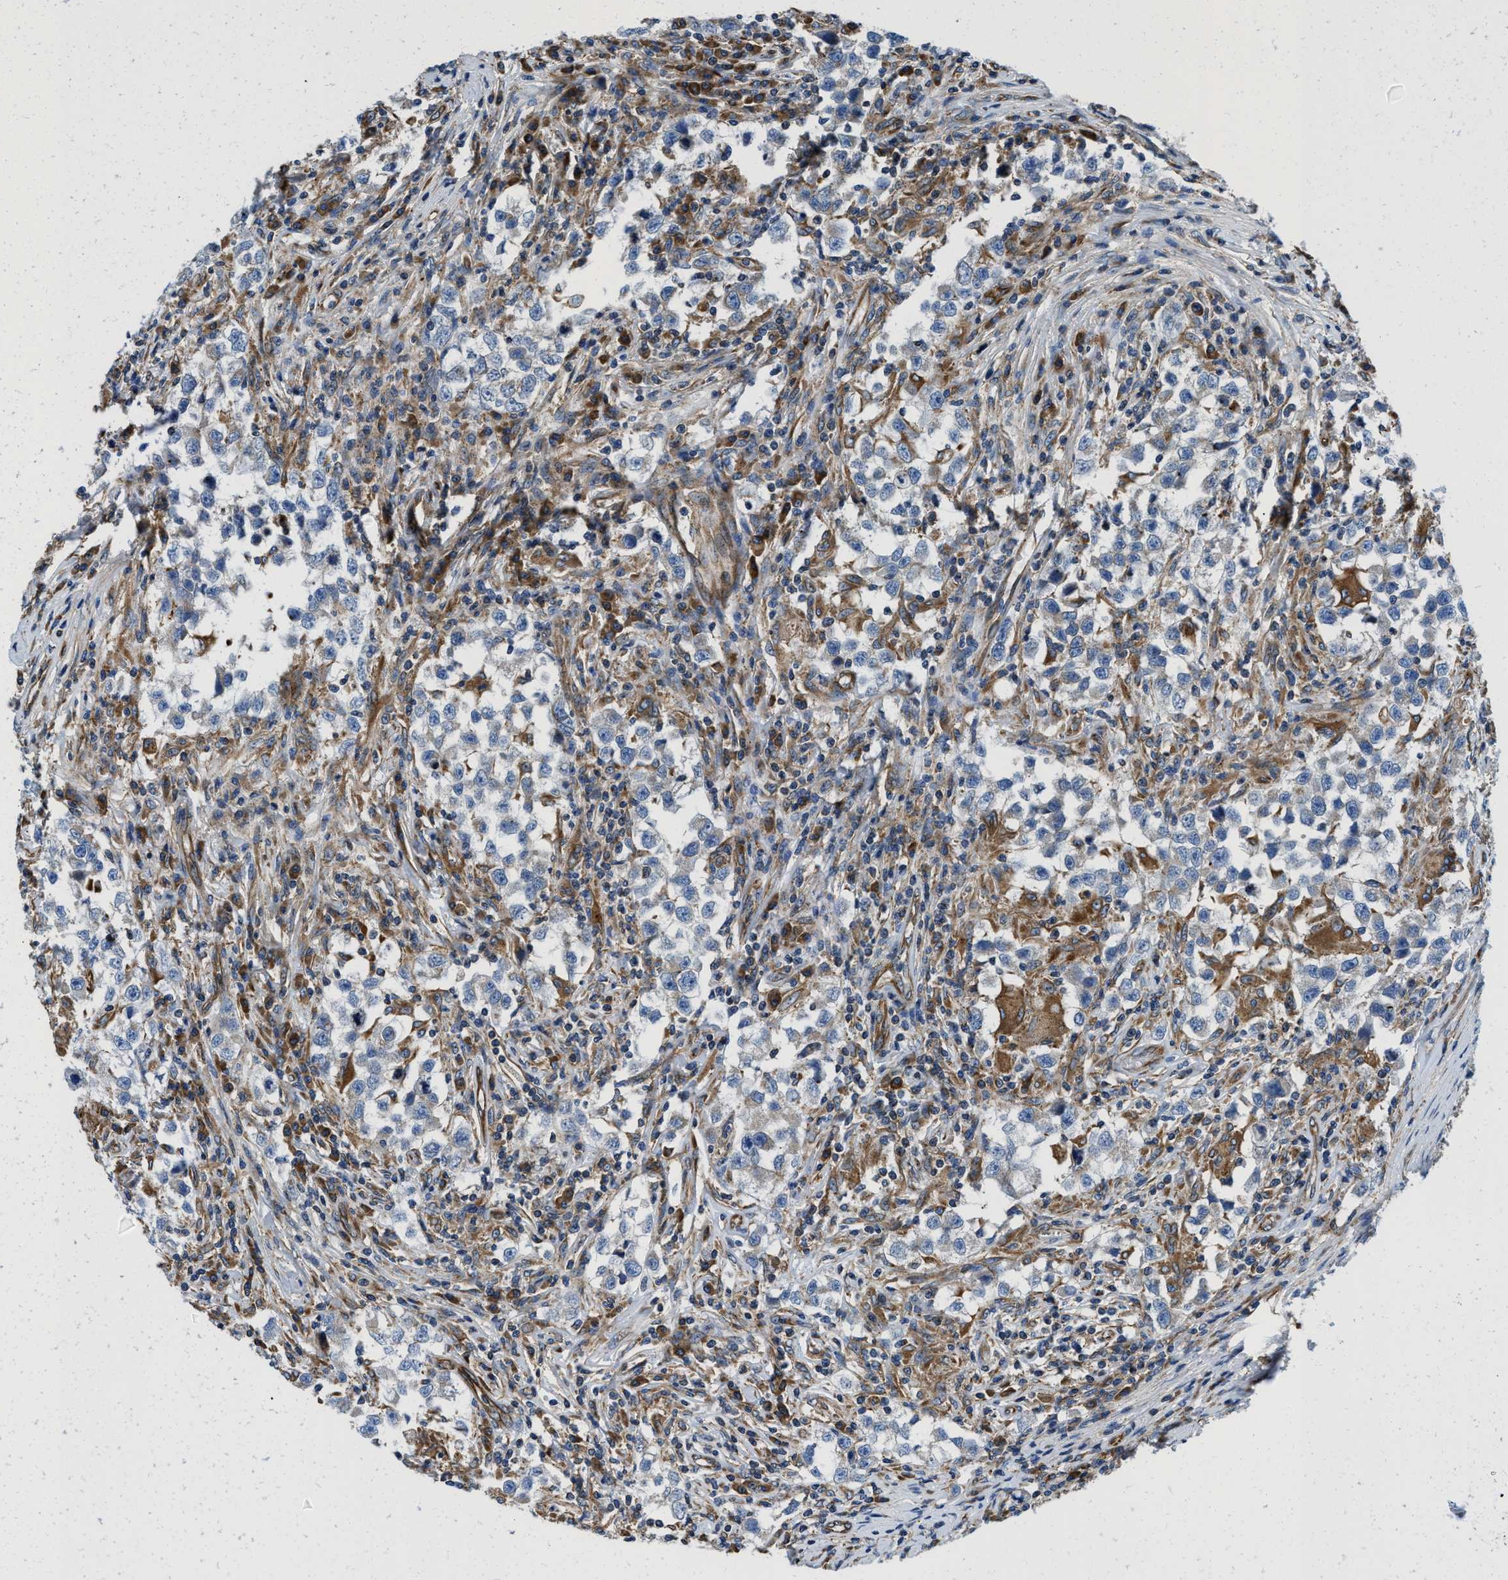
{"staining": {"intensity": "negative", "quantity": "none", "location": "none"}, "tissue": "testis cancer", "cell_type": "Tumor cells", "image_type": "cancer", "snomed": [{"axis": "morphology", "description": "Carcinoma, Embryonal, NOS"}, {"axis": "topography", "description": "Testis"}], "caption": "There is no significant positivity in tumor cells of testis cancer.", "gene": "HSD17B12", "patient": {"sex": "male", "age": 21}}